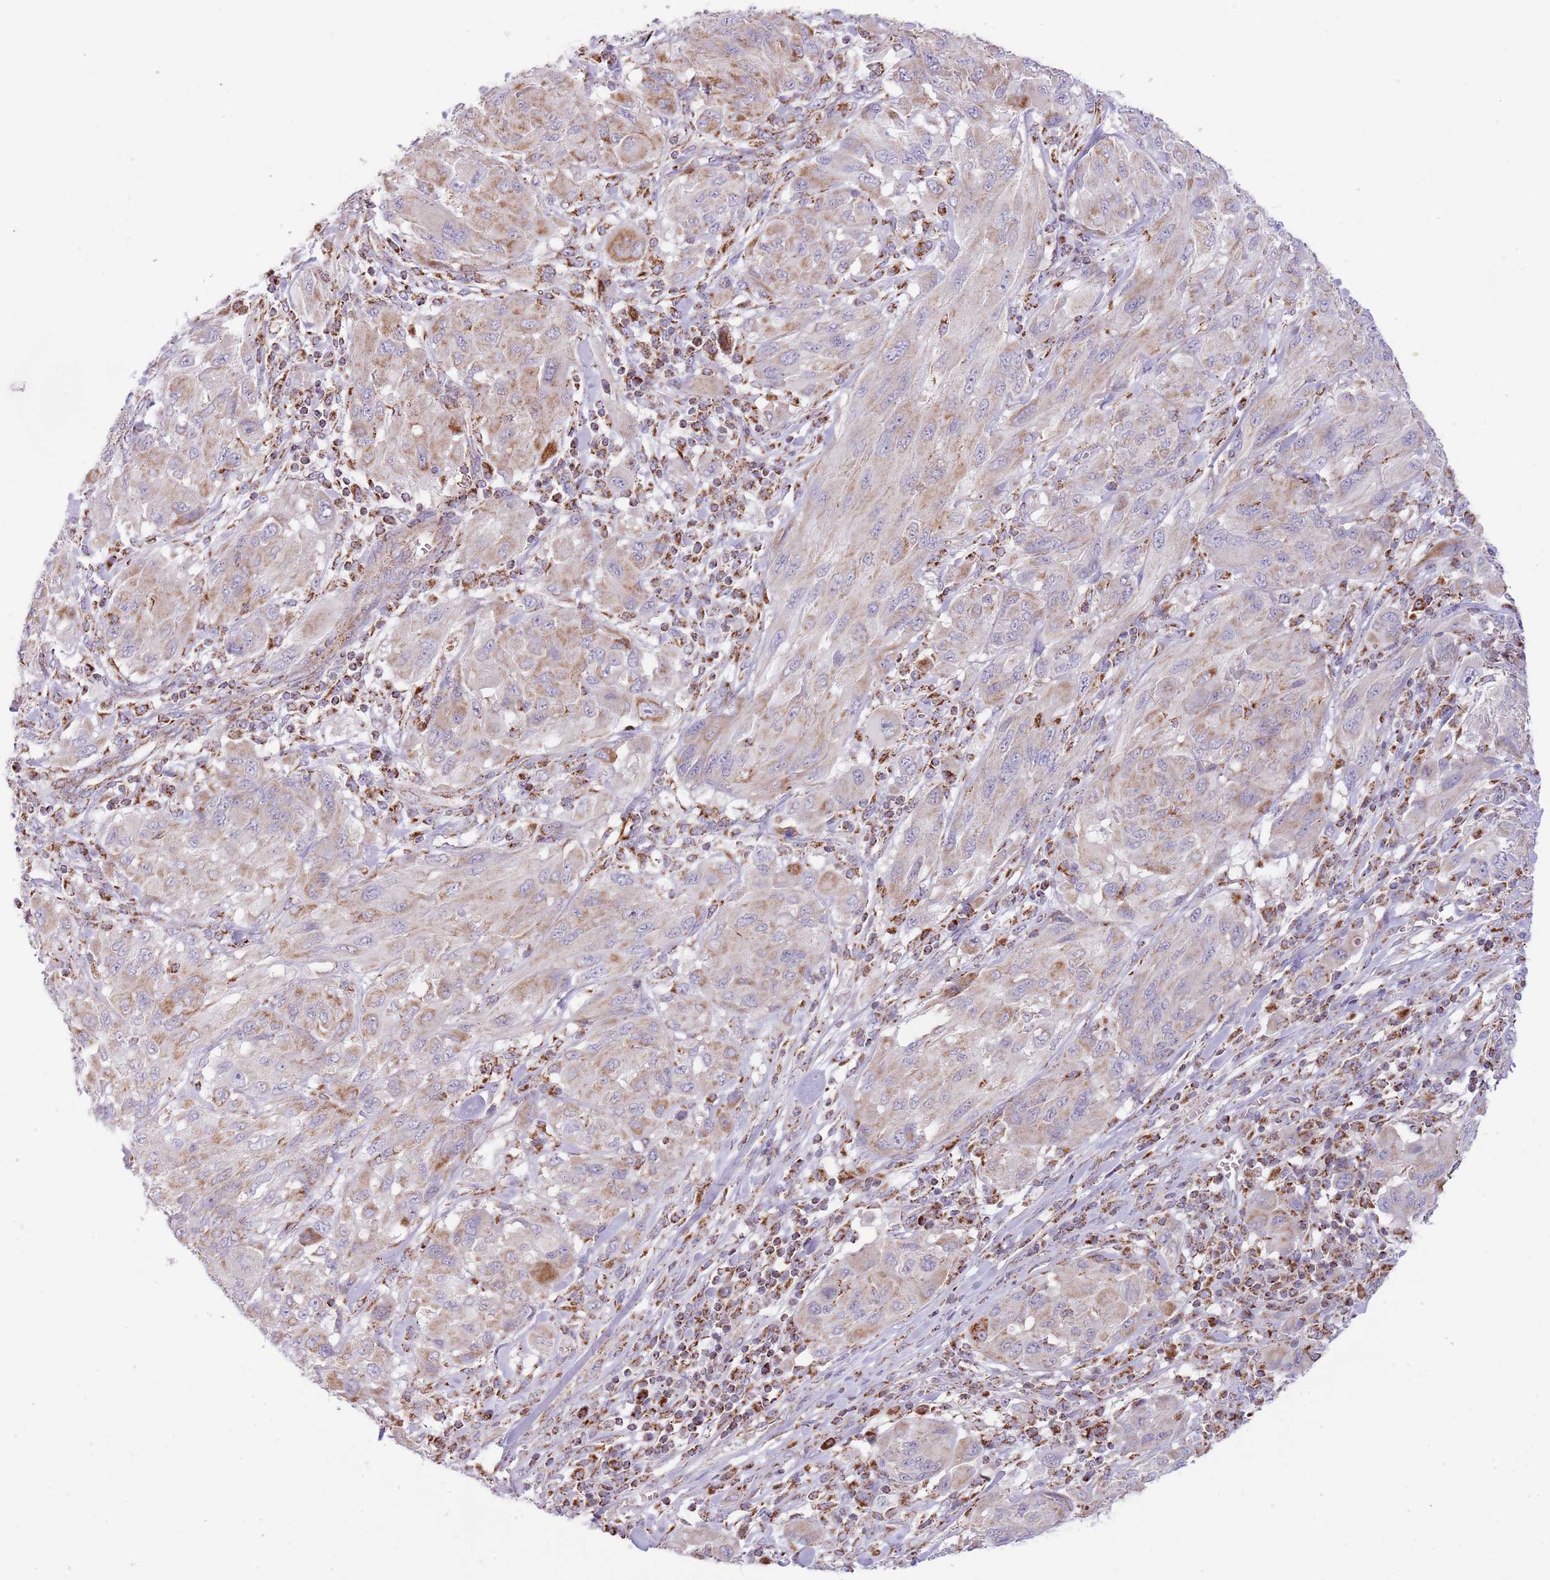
{"staining": {"intensity": "weak", "quantity": "25%-75%", "location": "cytoplasmic/membranous"}, "tissue": "melanoma", "cell_type": "Tumor cells", "image_type": "cancer", "snomed": [{"axis": "morphology", "description": "Malignant melanoma, NOS"}, {"axis": "topography", "description": "Skin"}], "caption": "About 25%-75% of tumor cells in human malignant melanoma display weak cytoplasmic/membranous protein positivity as visualized by brown immunohistochemical staining.", "gene": "LHX6", "patient": {"sex": "female", "age": 91}}